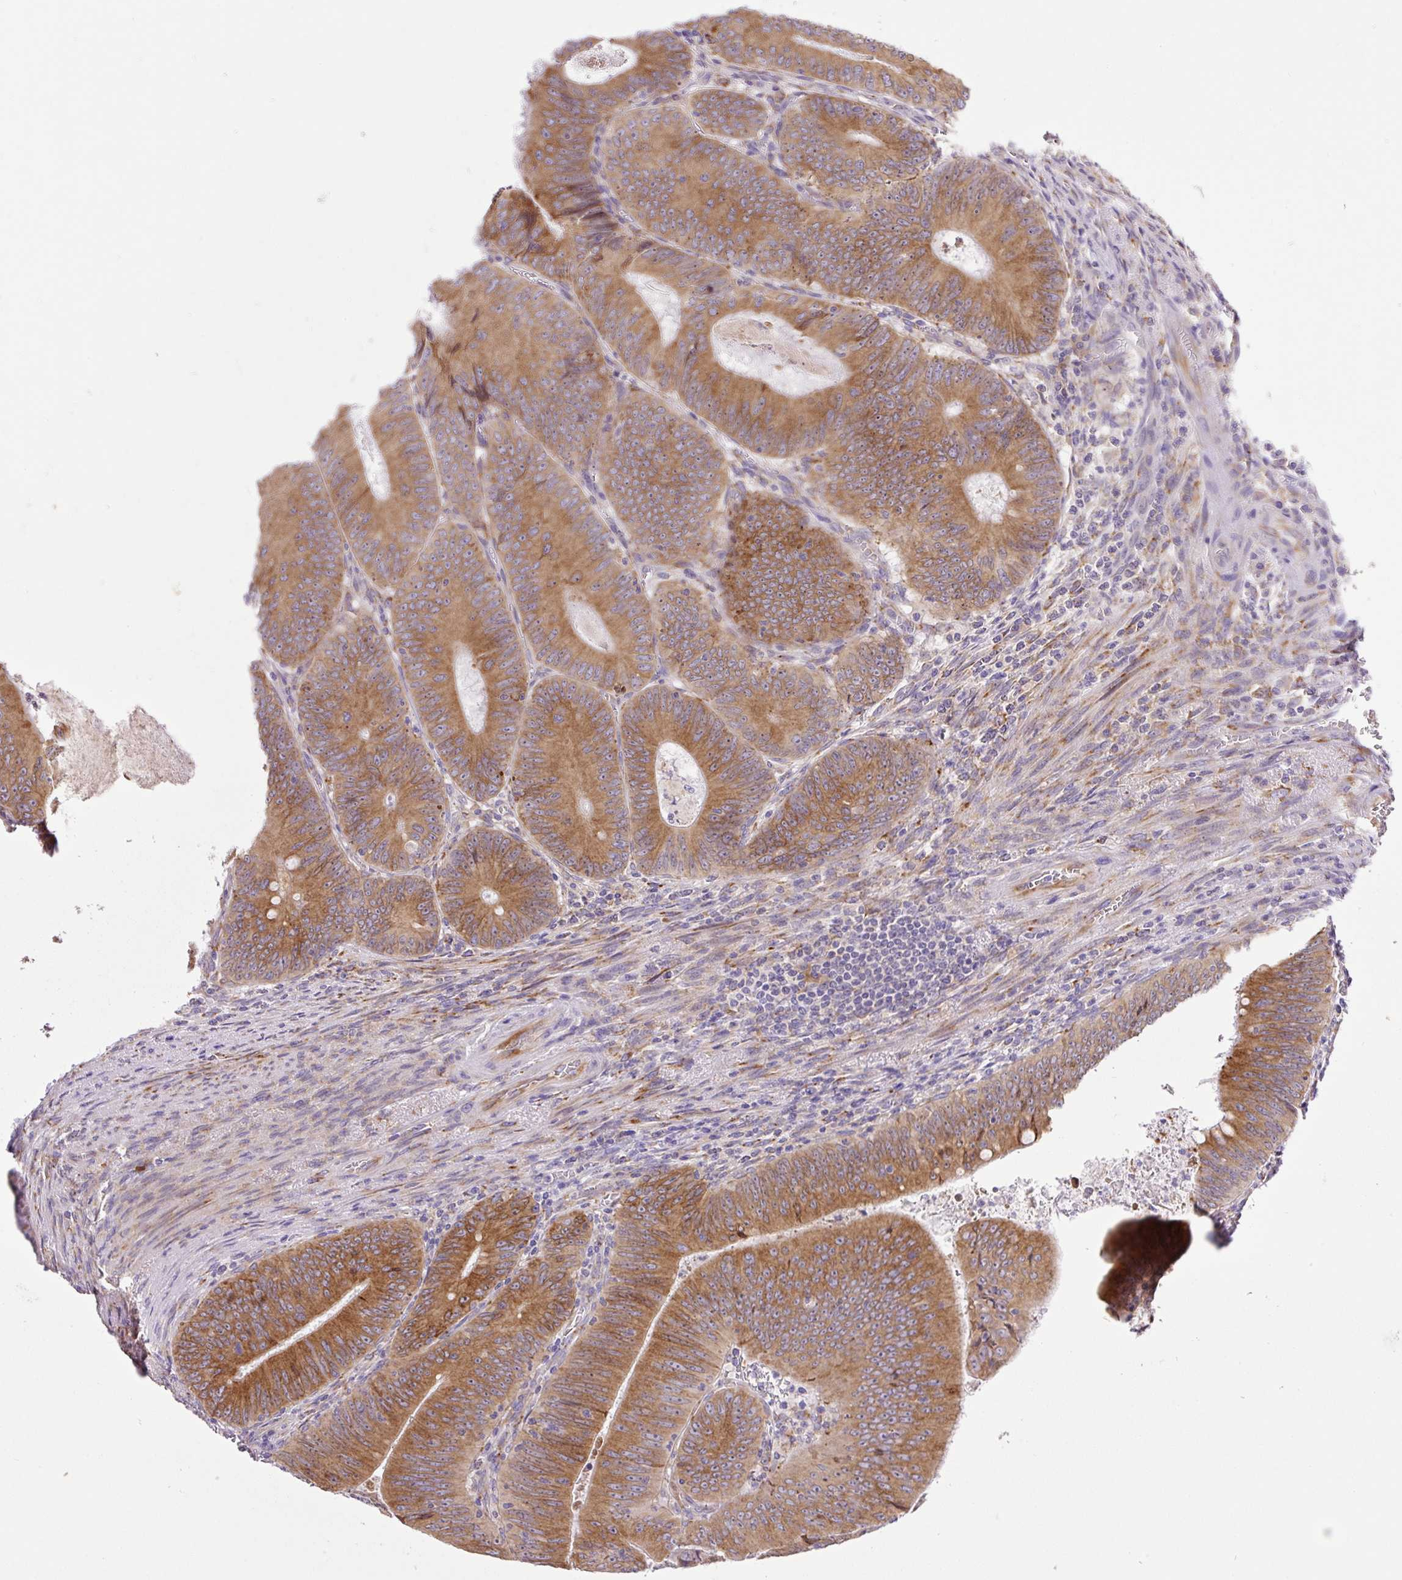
{"staining": {"intensity": "moderate", "quantity": ">75%", "location": "cytoplasmic/membranous"}, "tissue": "colorectal cancer", "cell_type": "Tumor cells", "image_type": "cancer", "snomed": [{"axis": "morphology", "description": "Adenocarcinoma, NOS"}, {"axis": "topography", "description": "Rectum"}], "caption": "A brown stain highlights moderate cytoplasmic/membranous positivity of a protein in human adenocarcinoma (colorectal) tumor cells.", "gene": "POFUT1", "patient": {"sex": "female", "age": 72}}